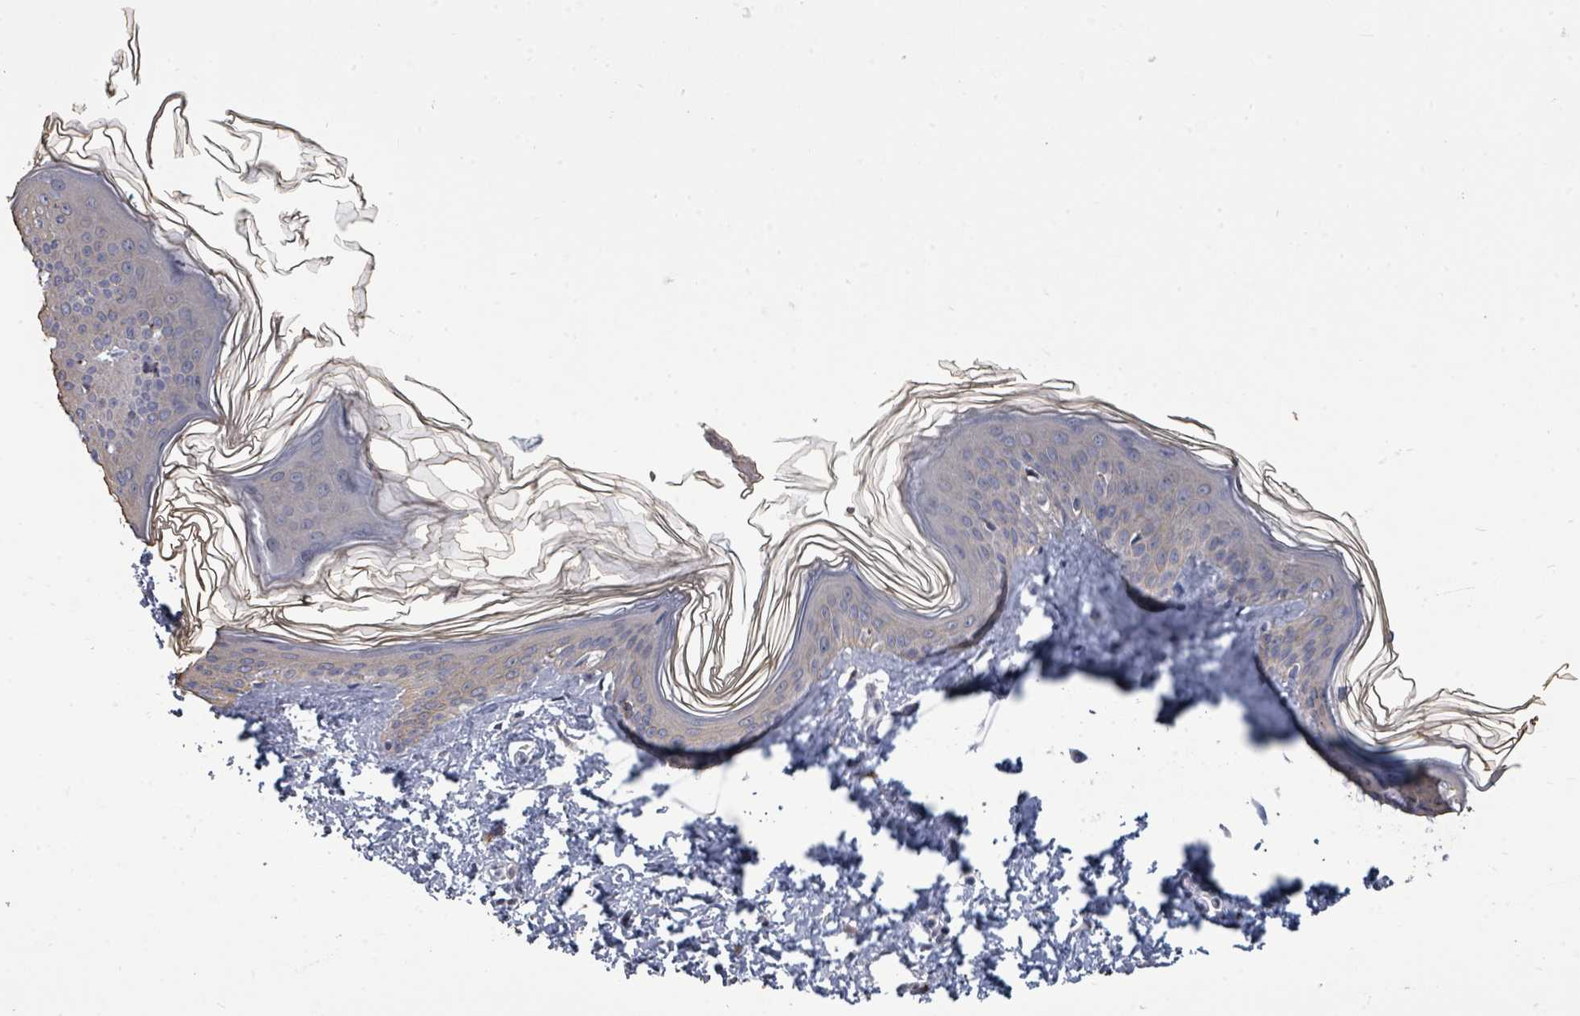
{"staining": {"intensity": "negative", "quantity": "none", "location": "none"}, "tissue": "skin", "cell_type": "Fibroblasts", "image_type": "normal", "snomed": [{"axis": "morphology", "description": "Normal tissue, NOS"}, {"axis": "topography", "description": "Skin"}], "caption": "Immunohistochemistry histopathology image of unremarkable human skin stained for a protein (brown), which displays no positivity in fibroblasts. (DAB (3,3'-diaminobenzidine) immunohistochemistry with hematoxylin counter stain).", "gene": "ASB12", "patient": {"sex": "female", "age": 41}}